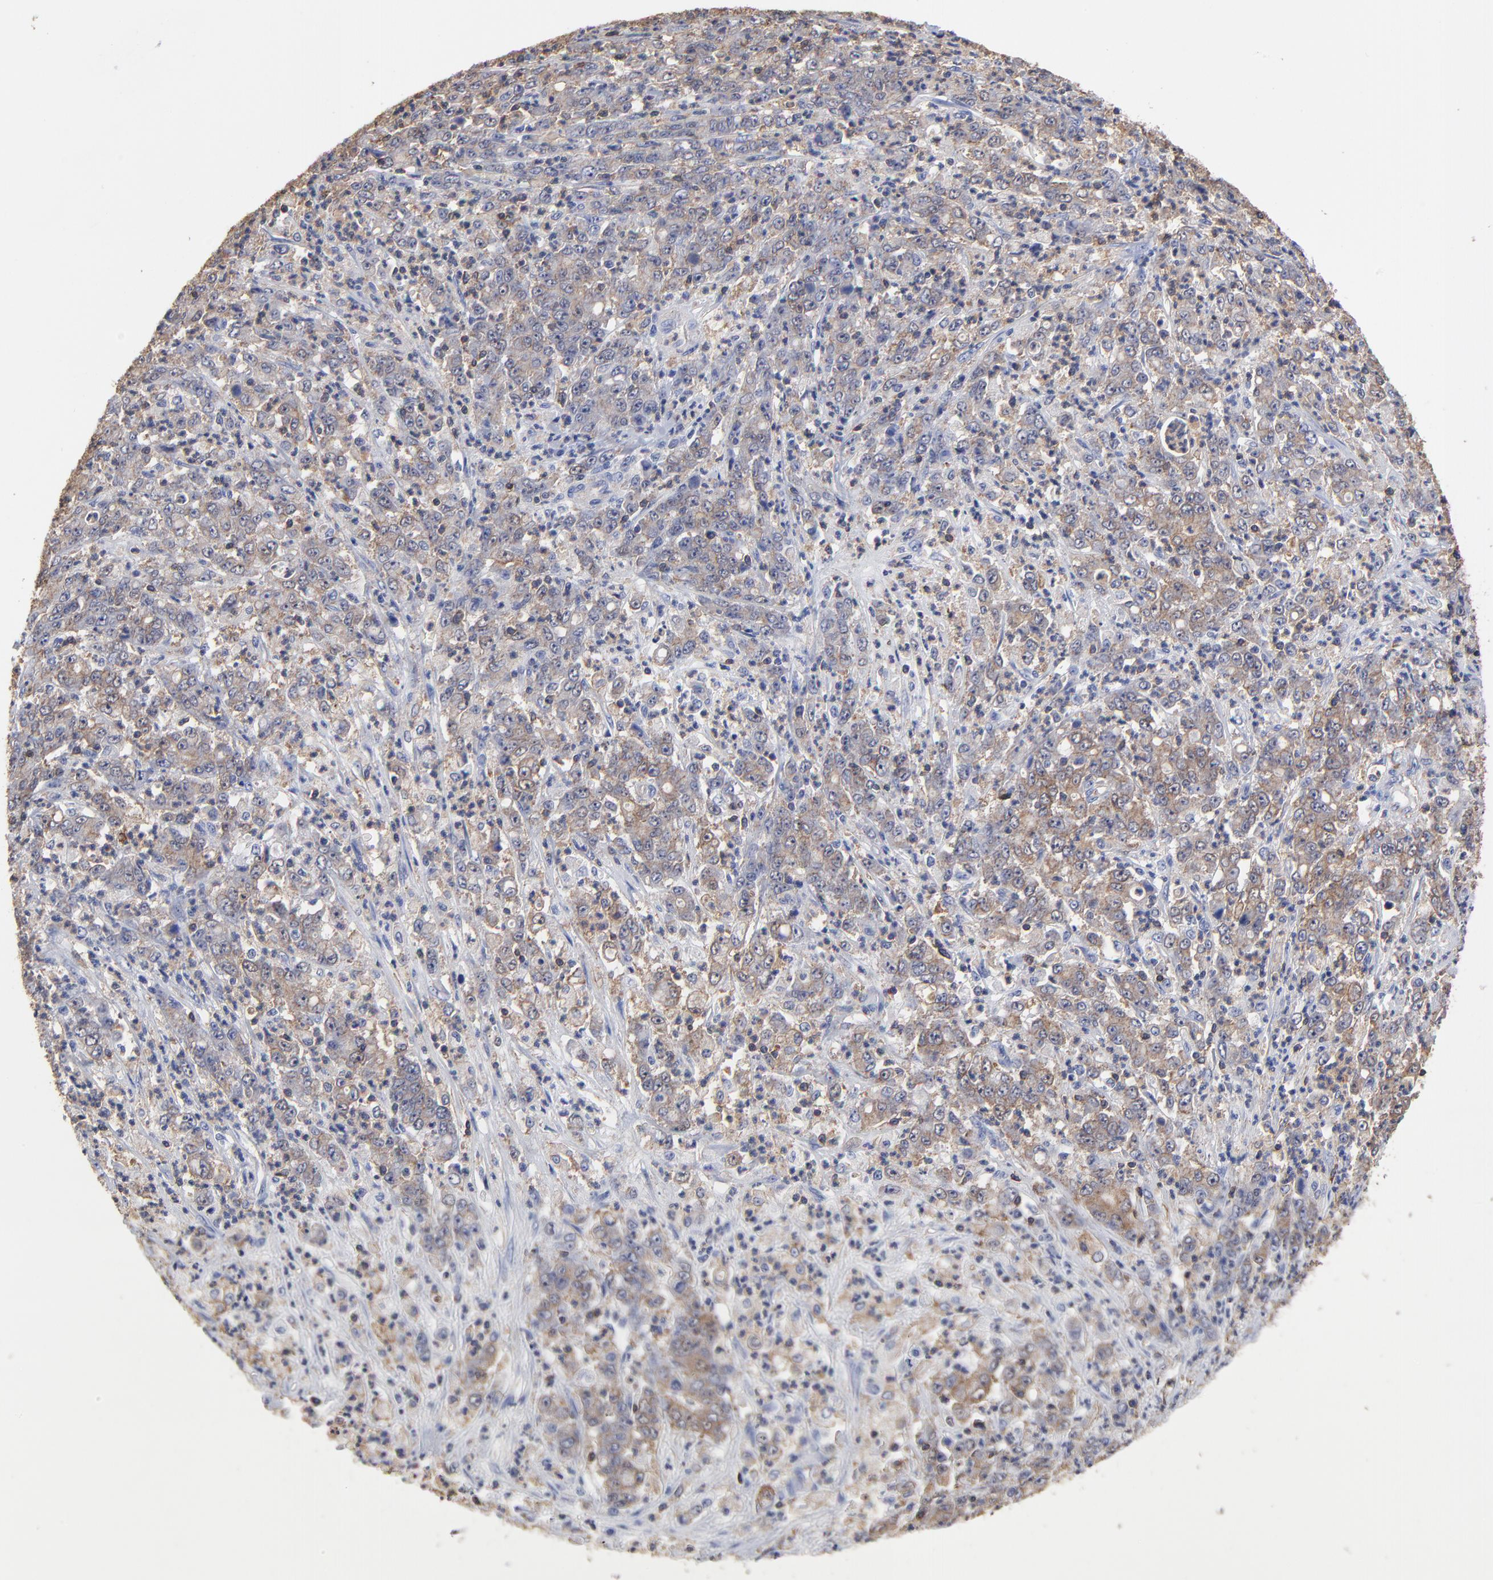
{"staining": {"intensity": "moderate", "quantity": ">75%", "location": "cytoplasmic/membranous"}, "tissue": "stomach cancer", "cell_type": "Tumor cells", "image_type": "cancer", "snomed": [{"axis": "morphology", "description": "Adenocarcinoma, NOS"}, {"axis": "topography", "description": "Stomach, lower"}], "caption": "Immunohistochemical staining of human stomach adenocarcinoma reveals medium levels of moderate cytoplasmic/membranous protein positivity in about >75% of tumor cells.", "gene": "ASL", "patient": {"sex": "female", "age": 71}}